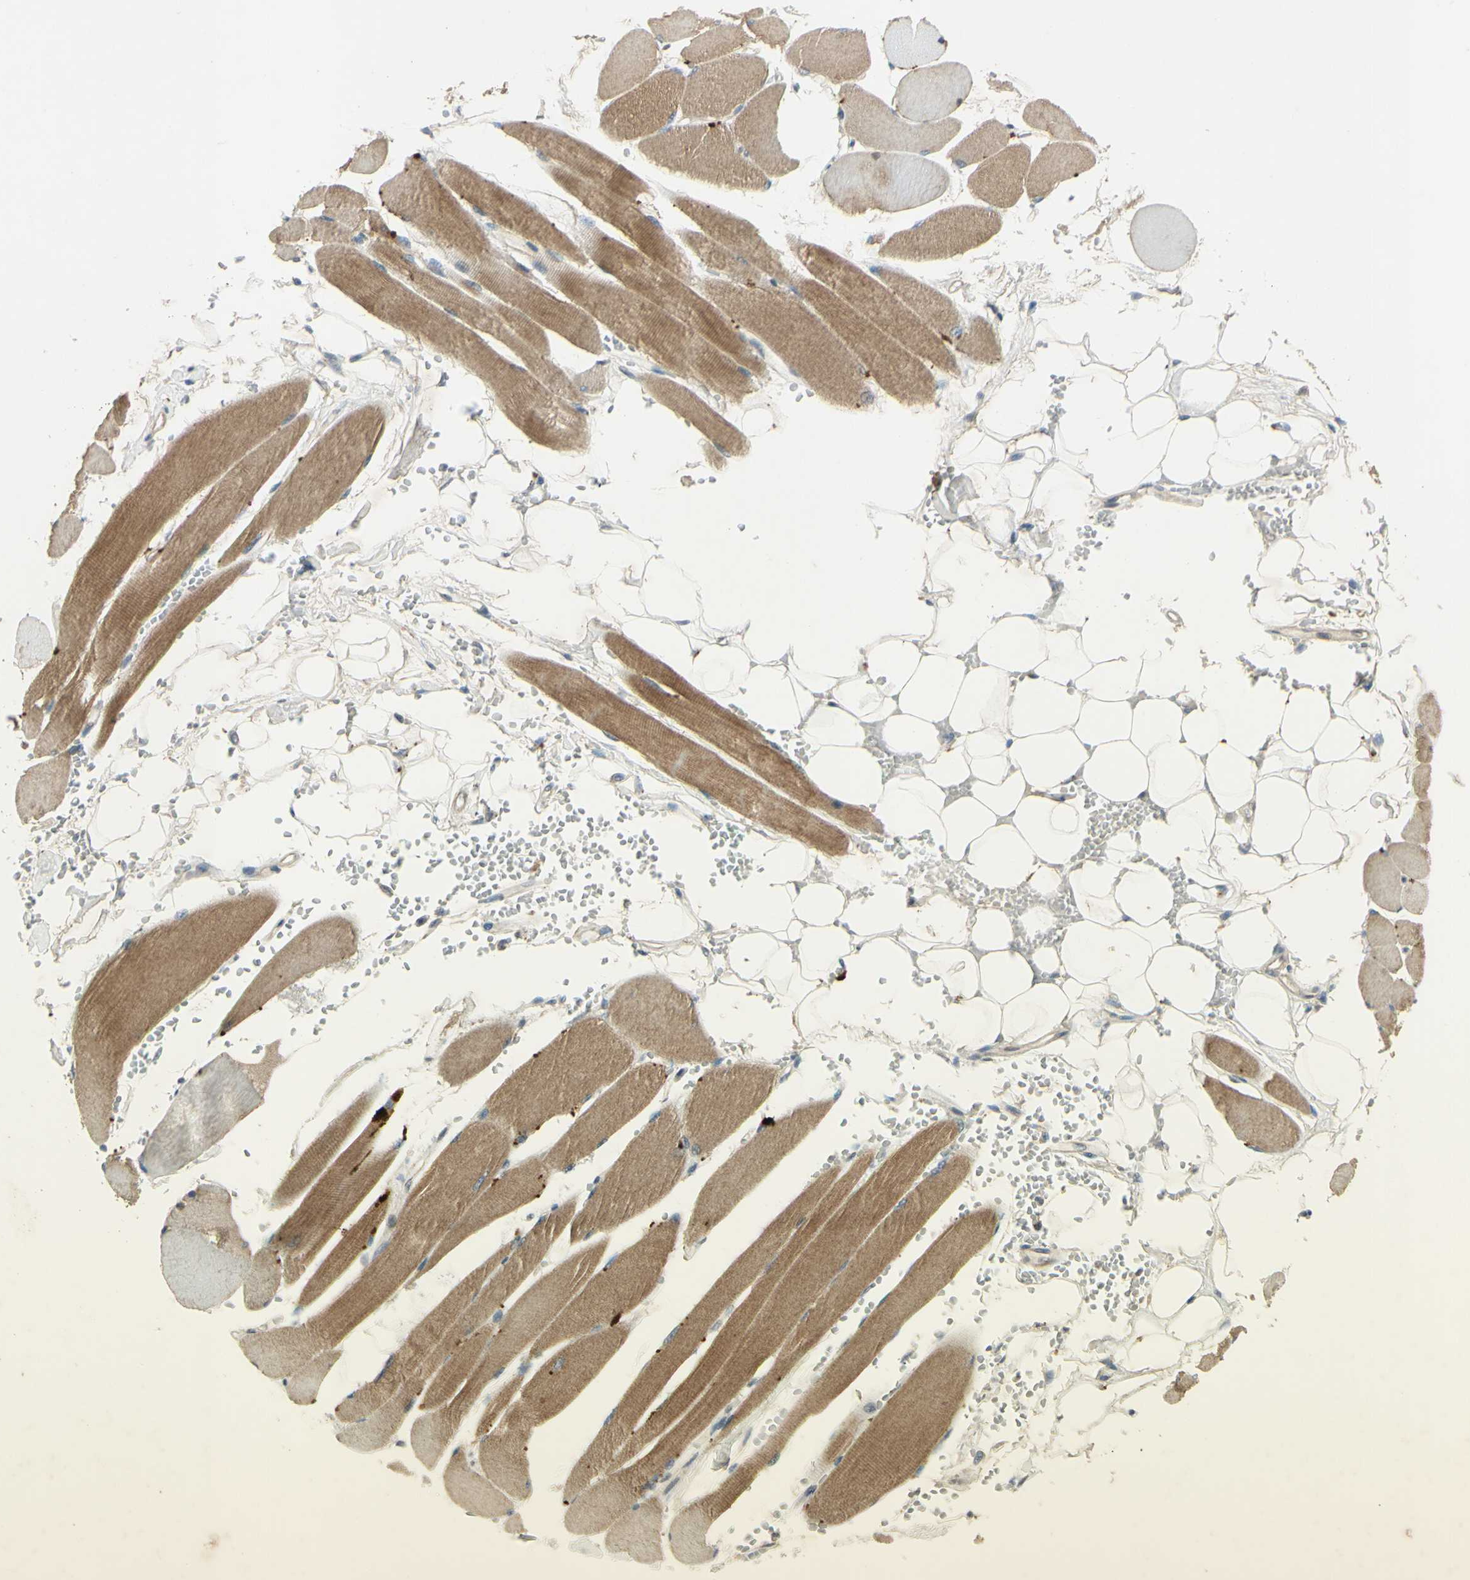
{"staining": {"intensity": "moderate", "quantity": ">75%", "location": "cytoplasmic/membranous"}, "tissue": "skeletal muscle", "cell_type": "Myocytes", "image_type": "normal", "snomed": [{"axis": "morphology", "description": "Normal tissue, NOS"}, {"axis": "topography", "description": "Skeletal muscle"}, {"axis": "topography", "description": "Oral tissue"}, {"axis": "topography", "description": "Peripheral nerve tissue"}], "caption": "Protein expression analysis of unremarkable human skeletal muscle reveals moderate cytoplasmic/membranous staining in approximately >75% of myocytes. (DAB (3,3'-diaminobenzidine) IHC, brown staining for protein, blue staining for nuclei).", "gene": "RAD18", "patient": {"sex": "female", "age": 84}}